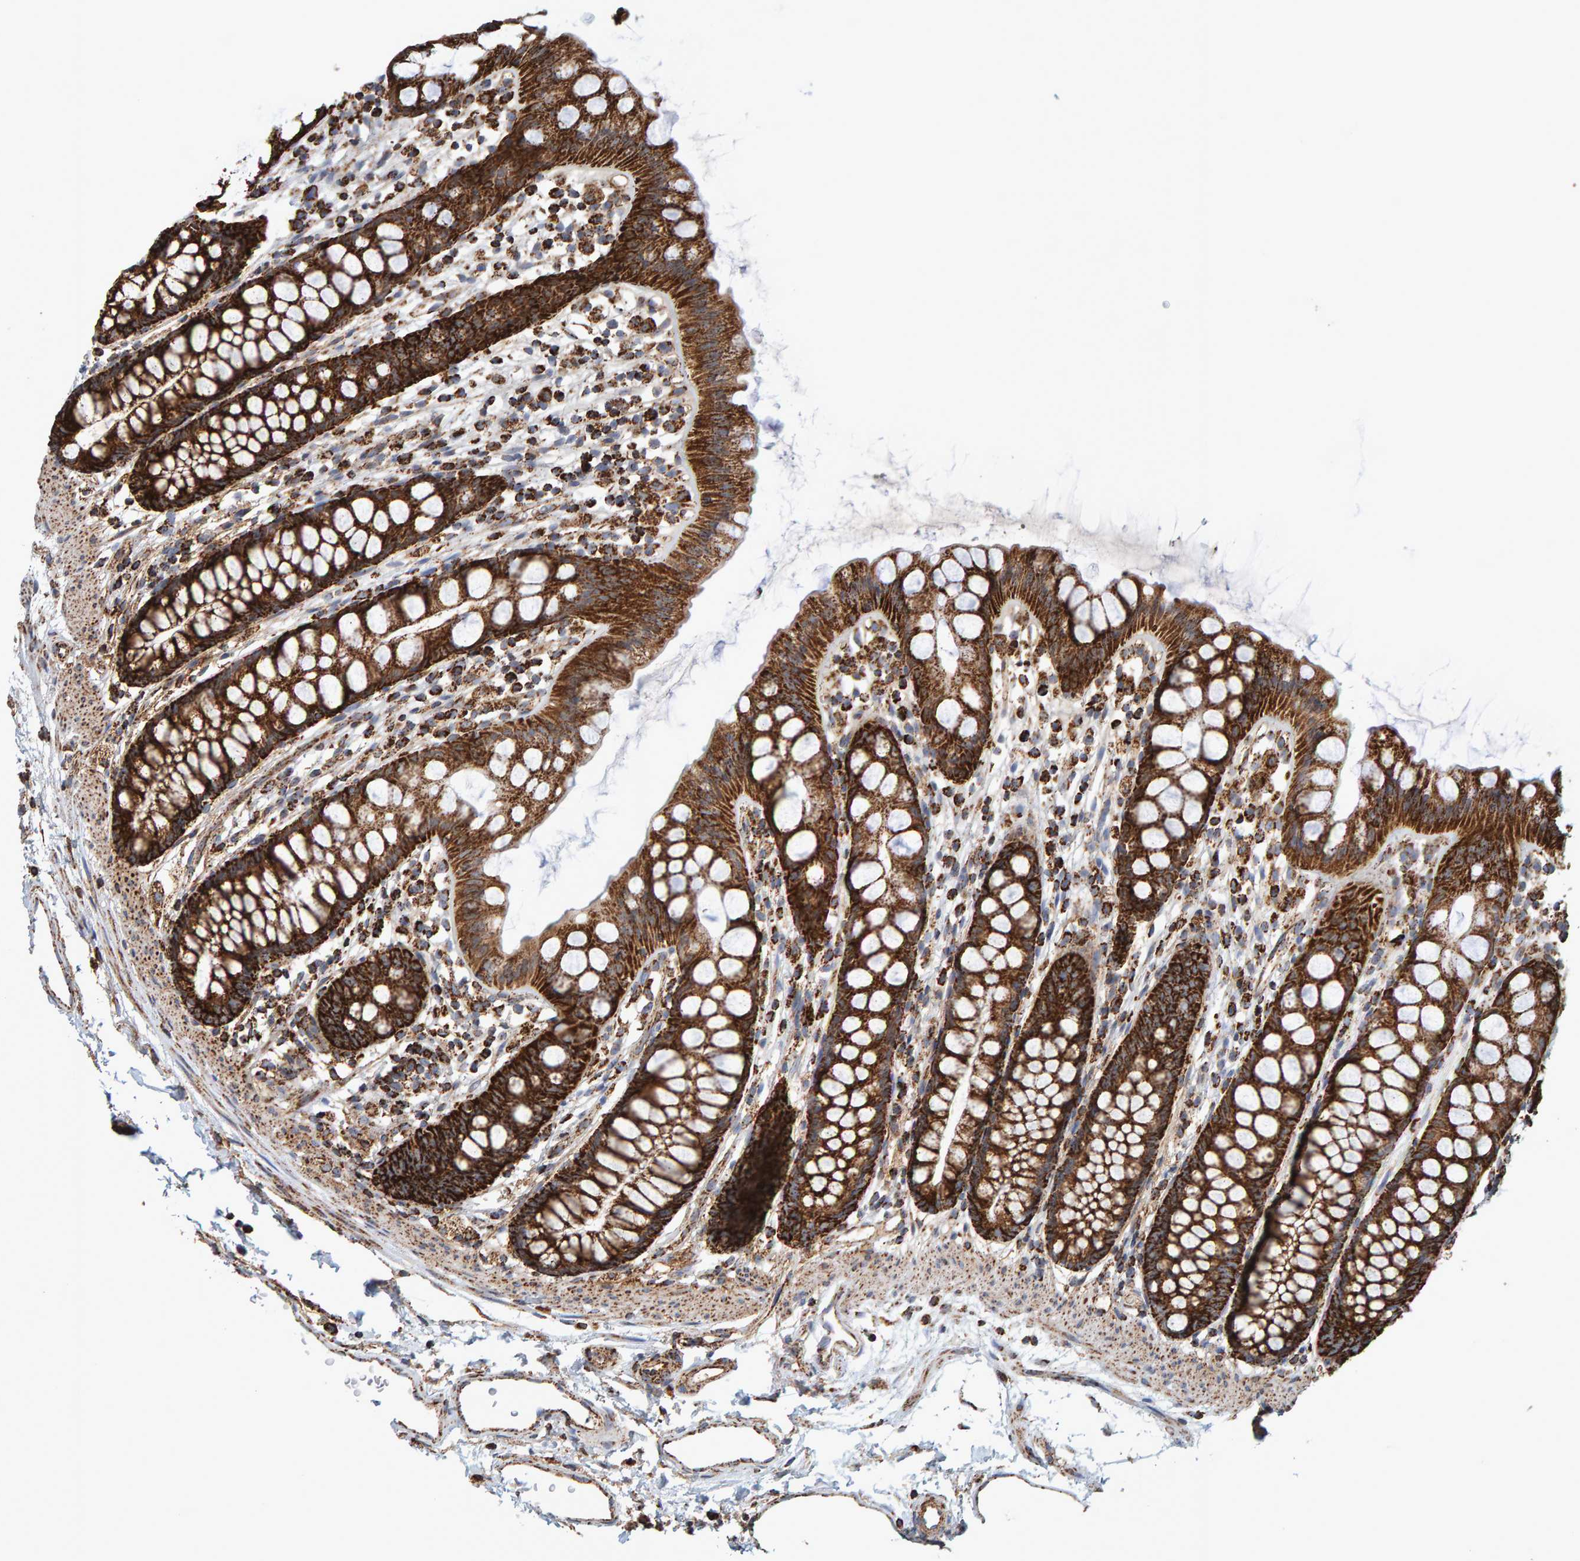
{"staining": {"intensity": "strong", "quantity": ">75%", "location": "cytoplasmic/membranous"}, "tissue": "rectum", "cell_type": "Glandular cells", "image_type": "normal", "snomed": [{"axis": "morphology", "description": "Normal tissue, NOS"}, {"axis": "topography", "description": "Rectum"}], "caption": "Glandular cells reveal high levels of strong cytoplasmic/membranous staining in about >75% of cells in benign rectum. The staining is performed using DAB brown chromogen to label protein expression. The nuclei are counter-stained blue using hematoxylin.", "gene": "MRPL45", "patient": {"sex": "female", "age": 65}}